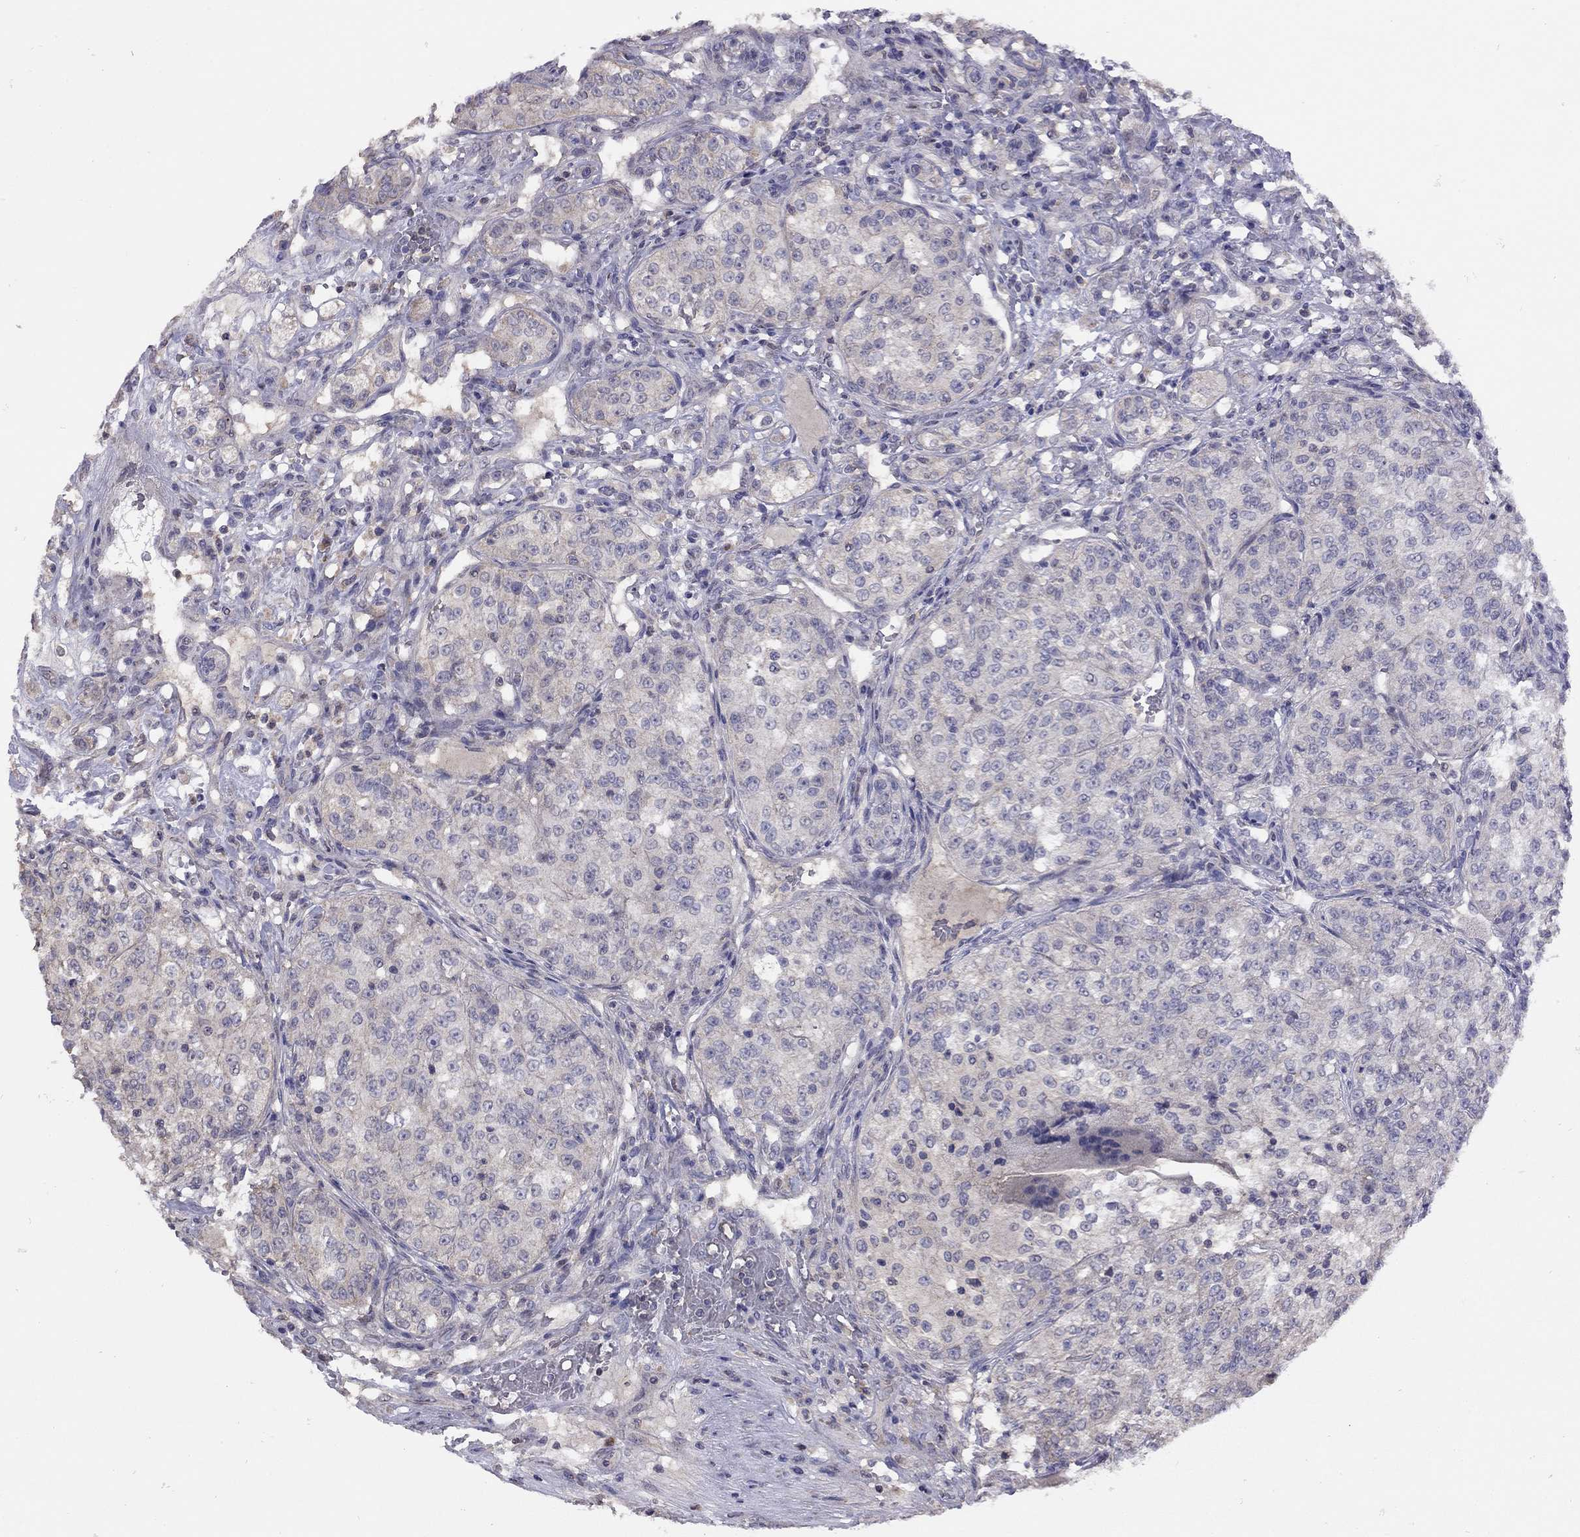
{"staining": {"intensity": "negative", "quantity": "none", "location": "none"}, "tissue": "renal cancer", "cell_type": "Tumor cells", "image_type": "cancer", "snomed": [{"axis": "morphology", "description": "Adenocarcinoma, NOS"}, {"axis": "topography", "description": "Kidney"}], "caption": "Renal adenocarcinoma was stained to show a protein in brown. There is no significant staining in tumor cells. (Stains: DAB (3,3'-diaminobenzidine) IHC with hematoxylin counter stain, Microscopy: brightfield microscopy at high magnification).", "gene": "RTP5", "patient": {"sex": "female", "age": 63}}